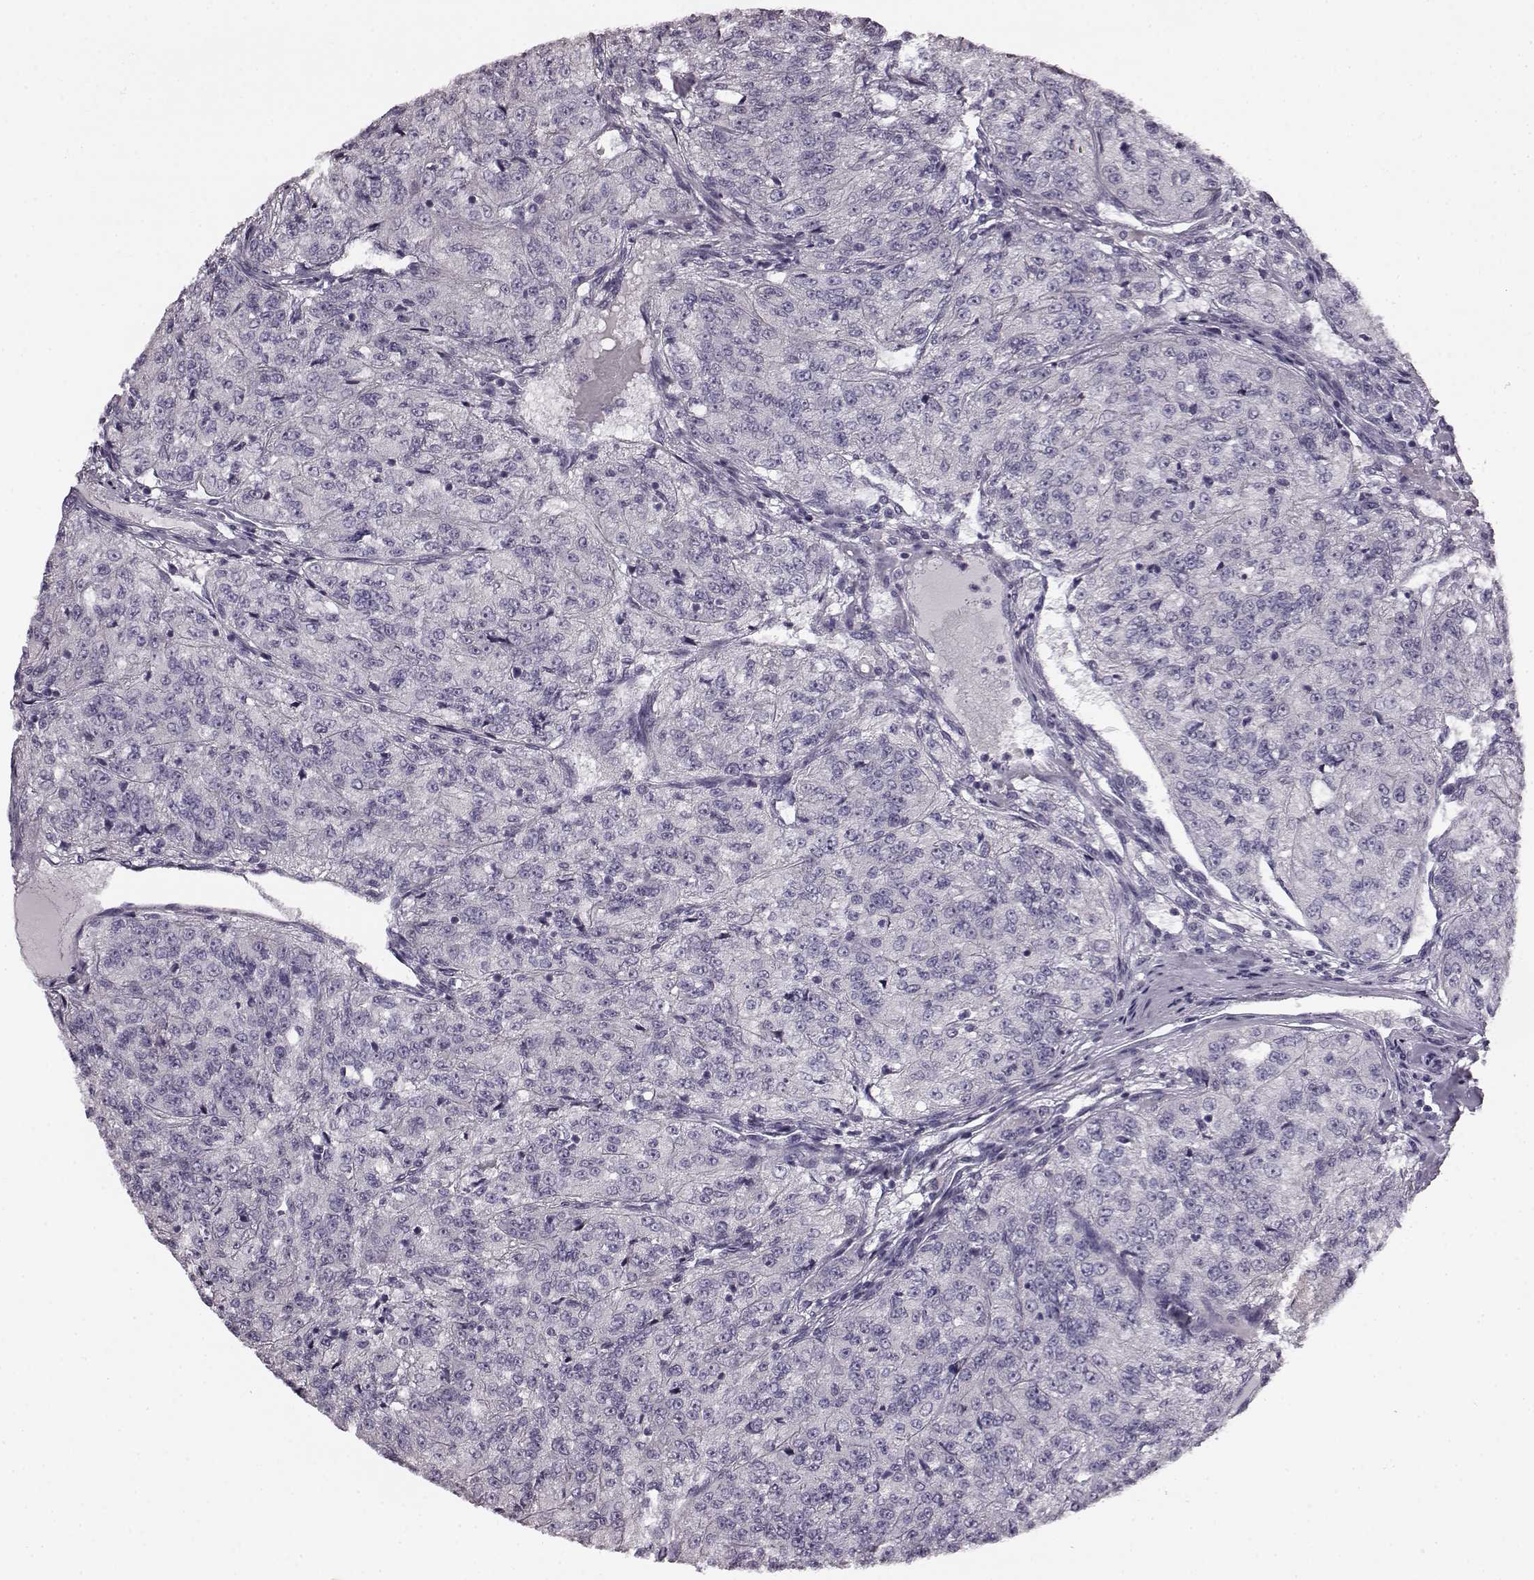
{"staining": {"intensity": "negative", "quantity": "none", "location": "none"}, "tissue": "renal cancer", "cell_type": "Tumor cells", "image_type": "cancer", "snomed": [{"axis": "morphology", "description": "Adenocarcinoma, NOS"}, {"axis": "topography", "description": "Kidney"}], "caption": "Protein analysis of adenocarcinoma (renal) reveals no significant staining in tumor cells.", "gene": "ODAD4", "patient": {"sex": "female", "age": 63}}